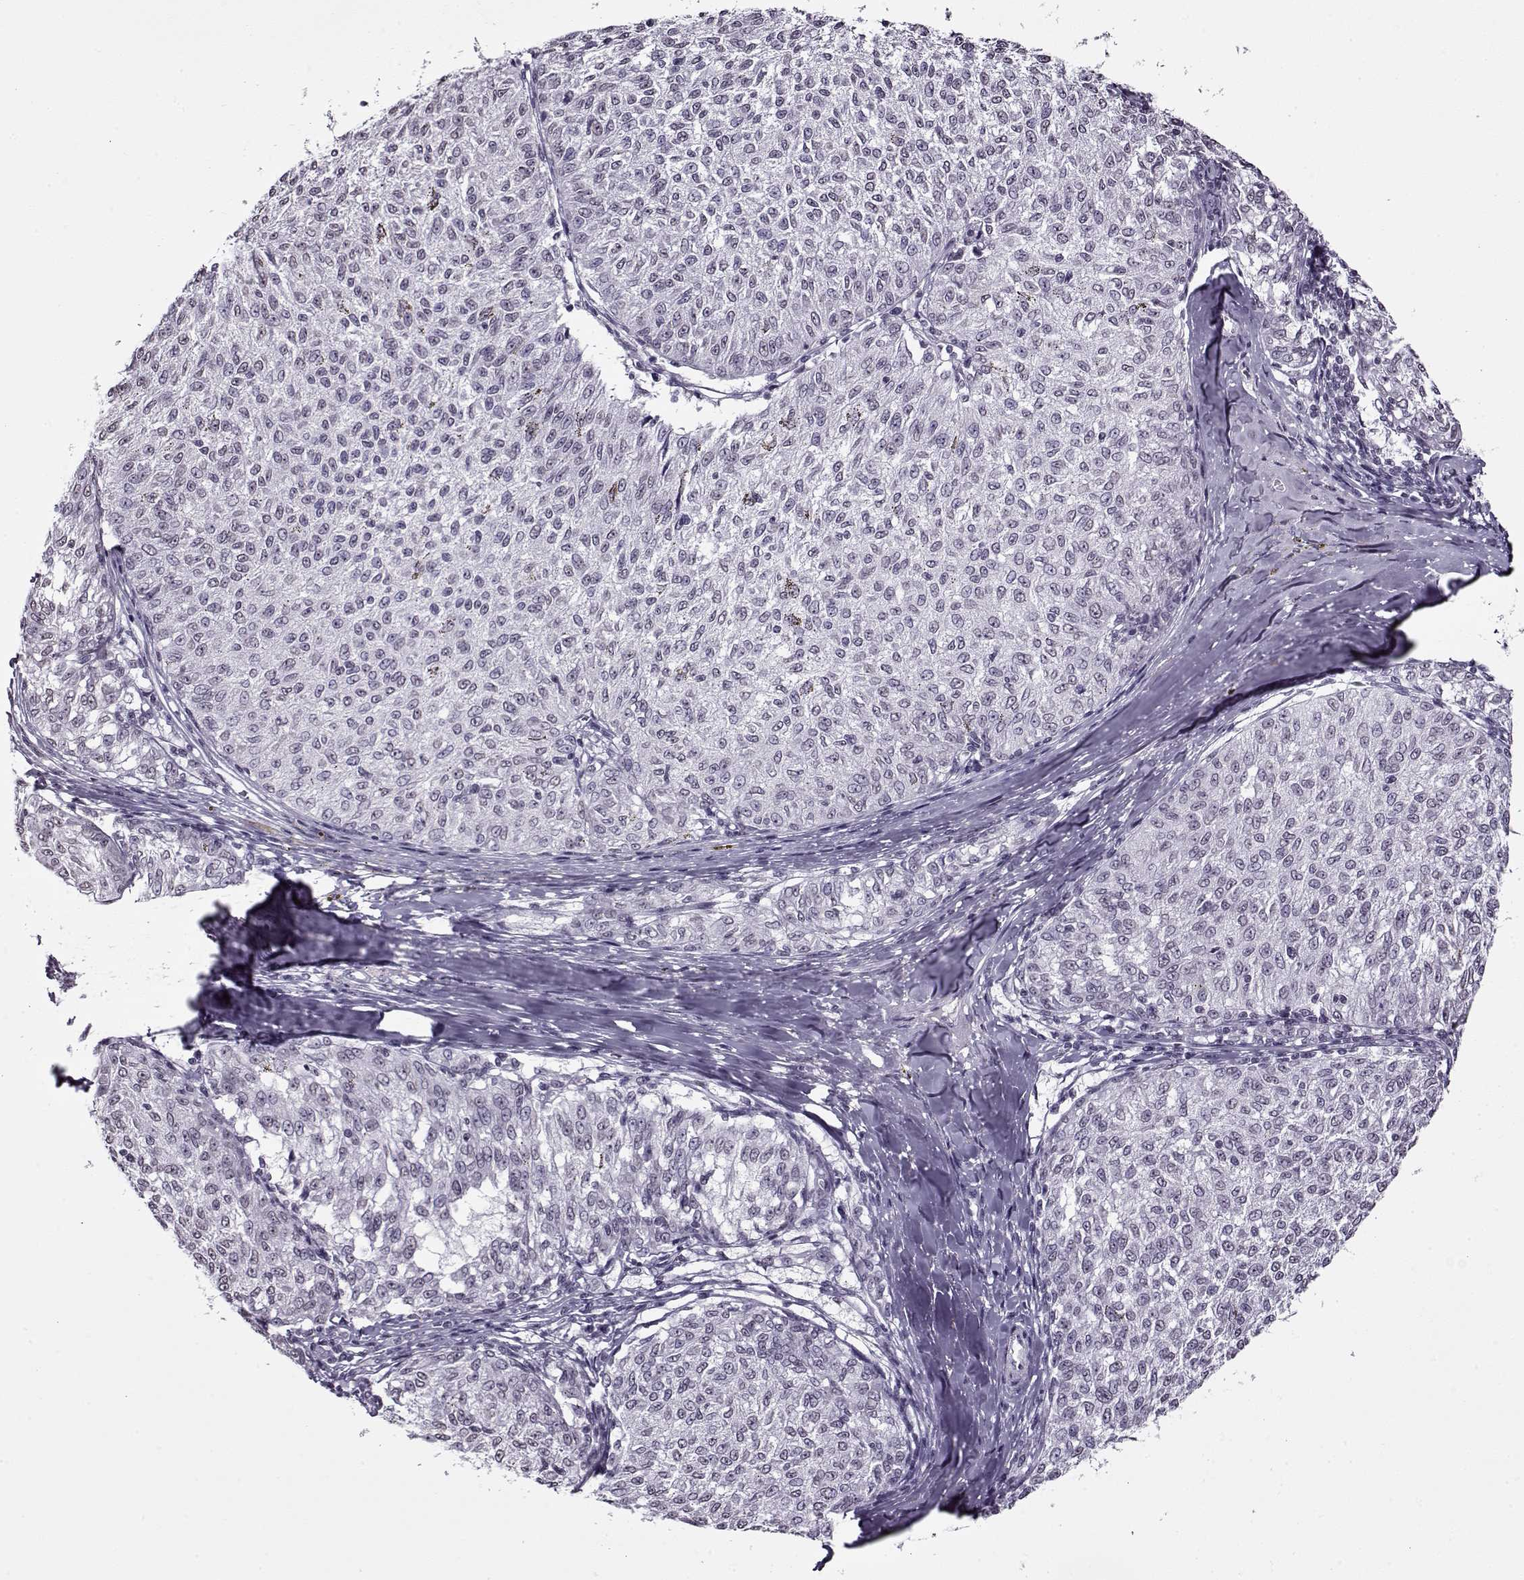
{"staining": {"intensity": "negative", "quantity": "none", "location": "none"}, "tissue": "melanoma", "cell_type": "Tumor cells", "image_type": "cancer", "snomed": [{"axis": "morphology", "description": "Malignant melanoma, NOS"}, {"axis": "topography", "description": "Skin"}], "caption": "Malignant melanoma was stained to show a protein in brown. There is no significant positivity in tumor cells. (Stains: DAB (3,3'-diaminobenzidine) IHC with hematoxylin counter stain, Microscopy: brightfield microscopy at high magnification).", "gene": "PRMT8", "patient": {"sex": "female", "age": 72}}